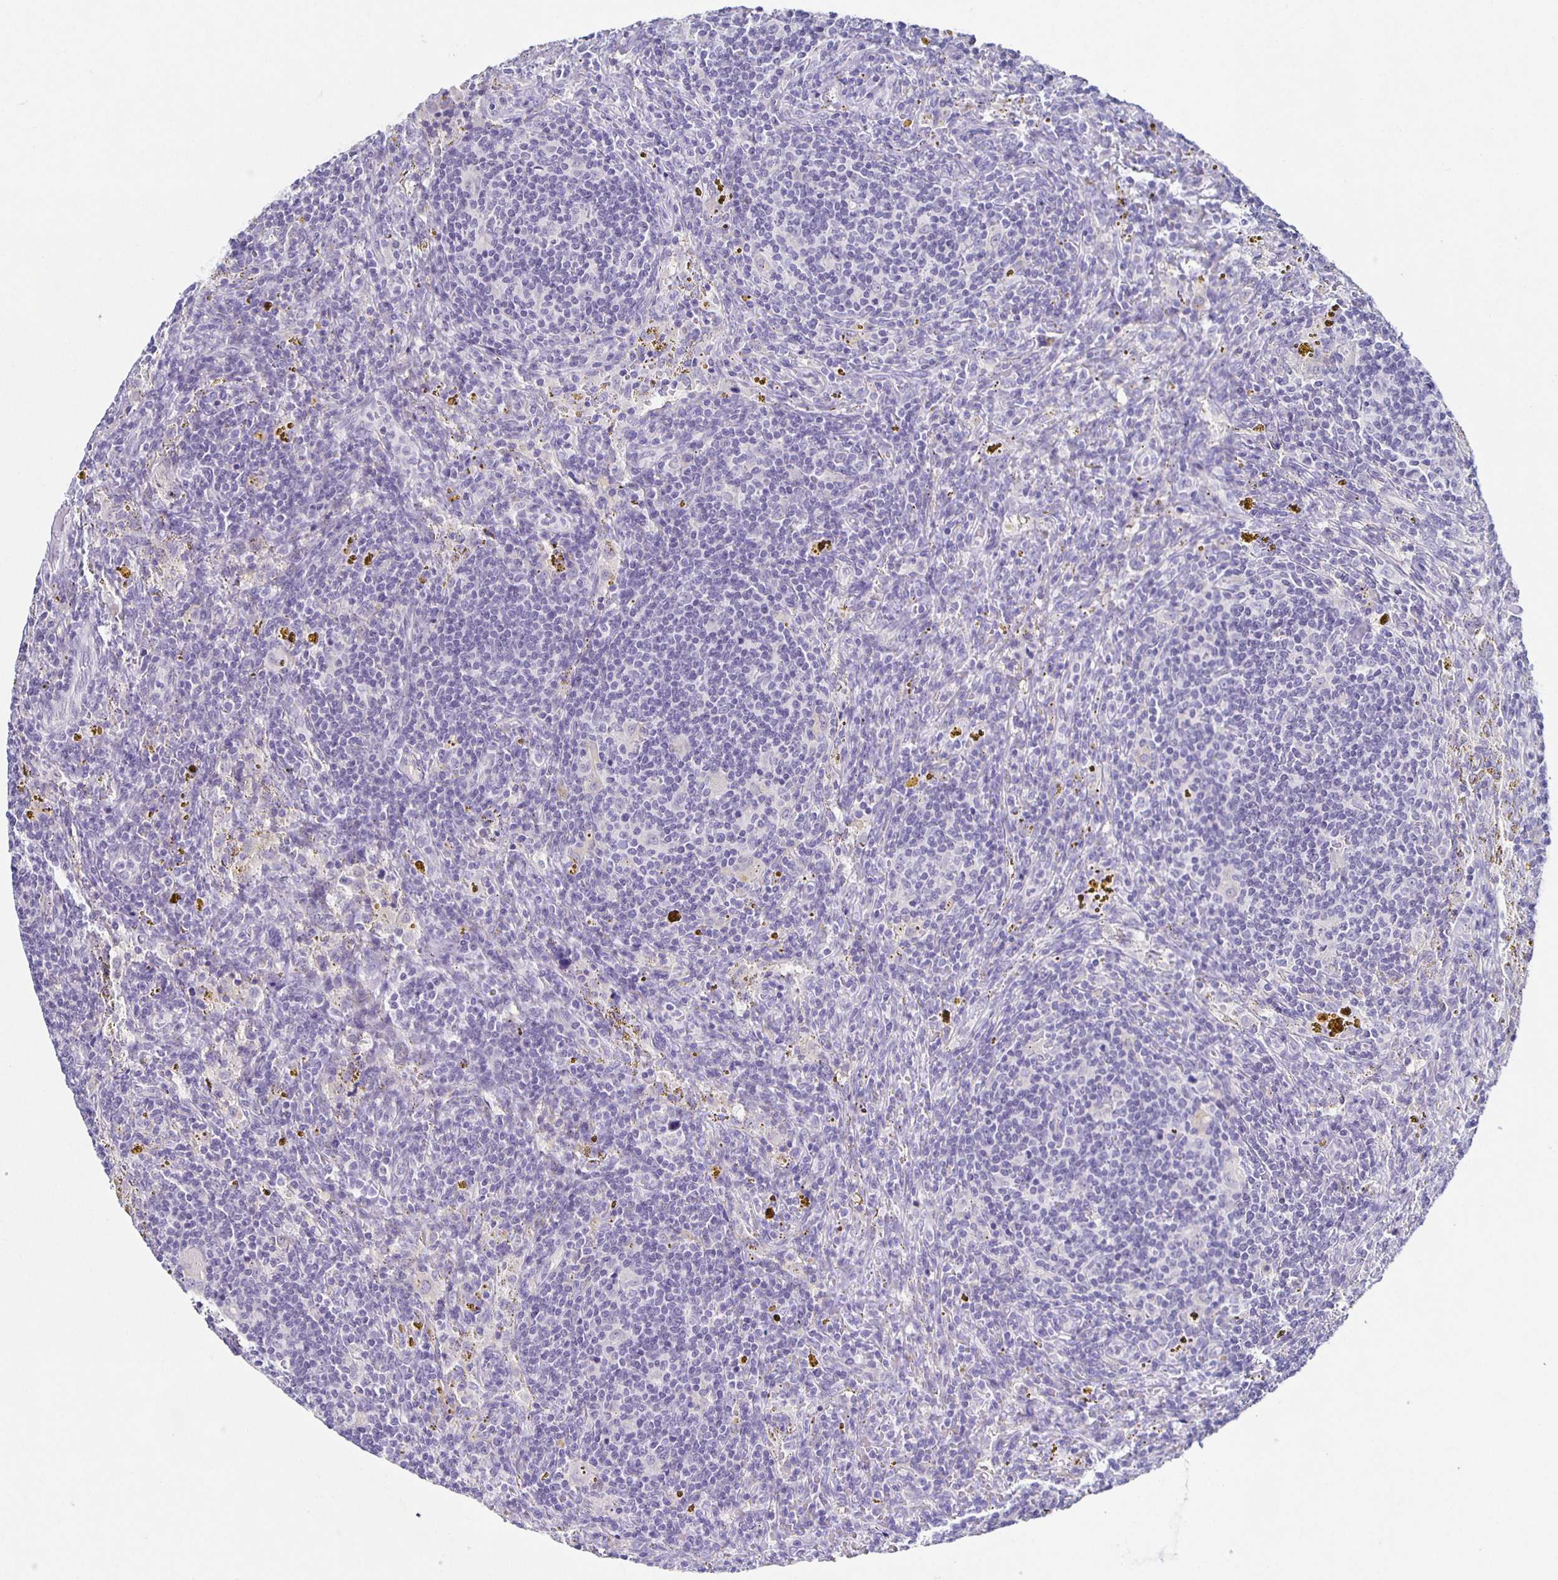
{"staining": {"intensity": "negative", "quantity": "none", "location": "none"}, "tissue": "lymphoma", "cell_type": "Tumor cells", "image_type": "cancer", "snomed": [{"axis": "morphology", "description": "Malignant lymphoma, non-Hodgkin's type, Low grade"}, {"axis": "topography", "description": "Spleen"}], "caption": "Tumor cells show no significant staining in lymphoma.", "gene": "CARNS1", "patient": {"sex": "female", "age": 70}}